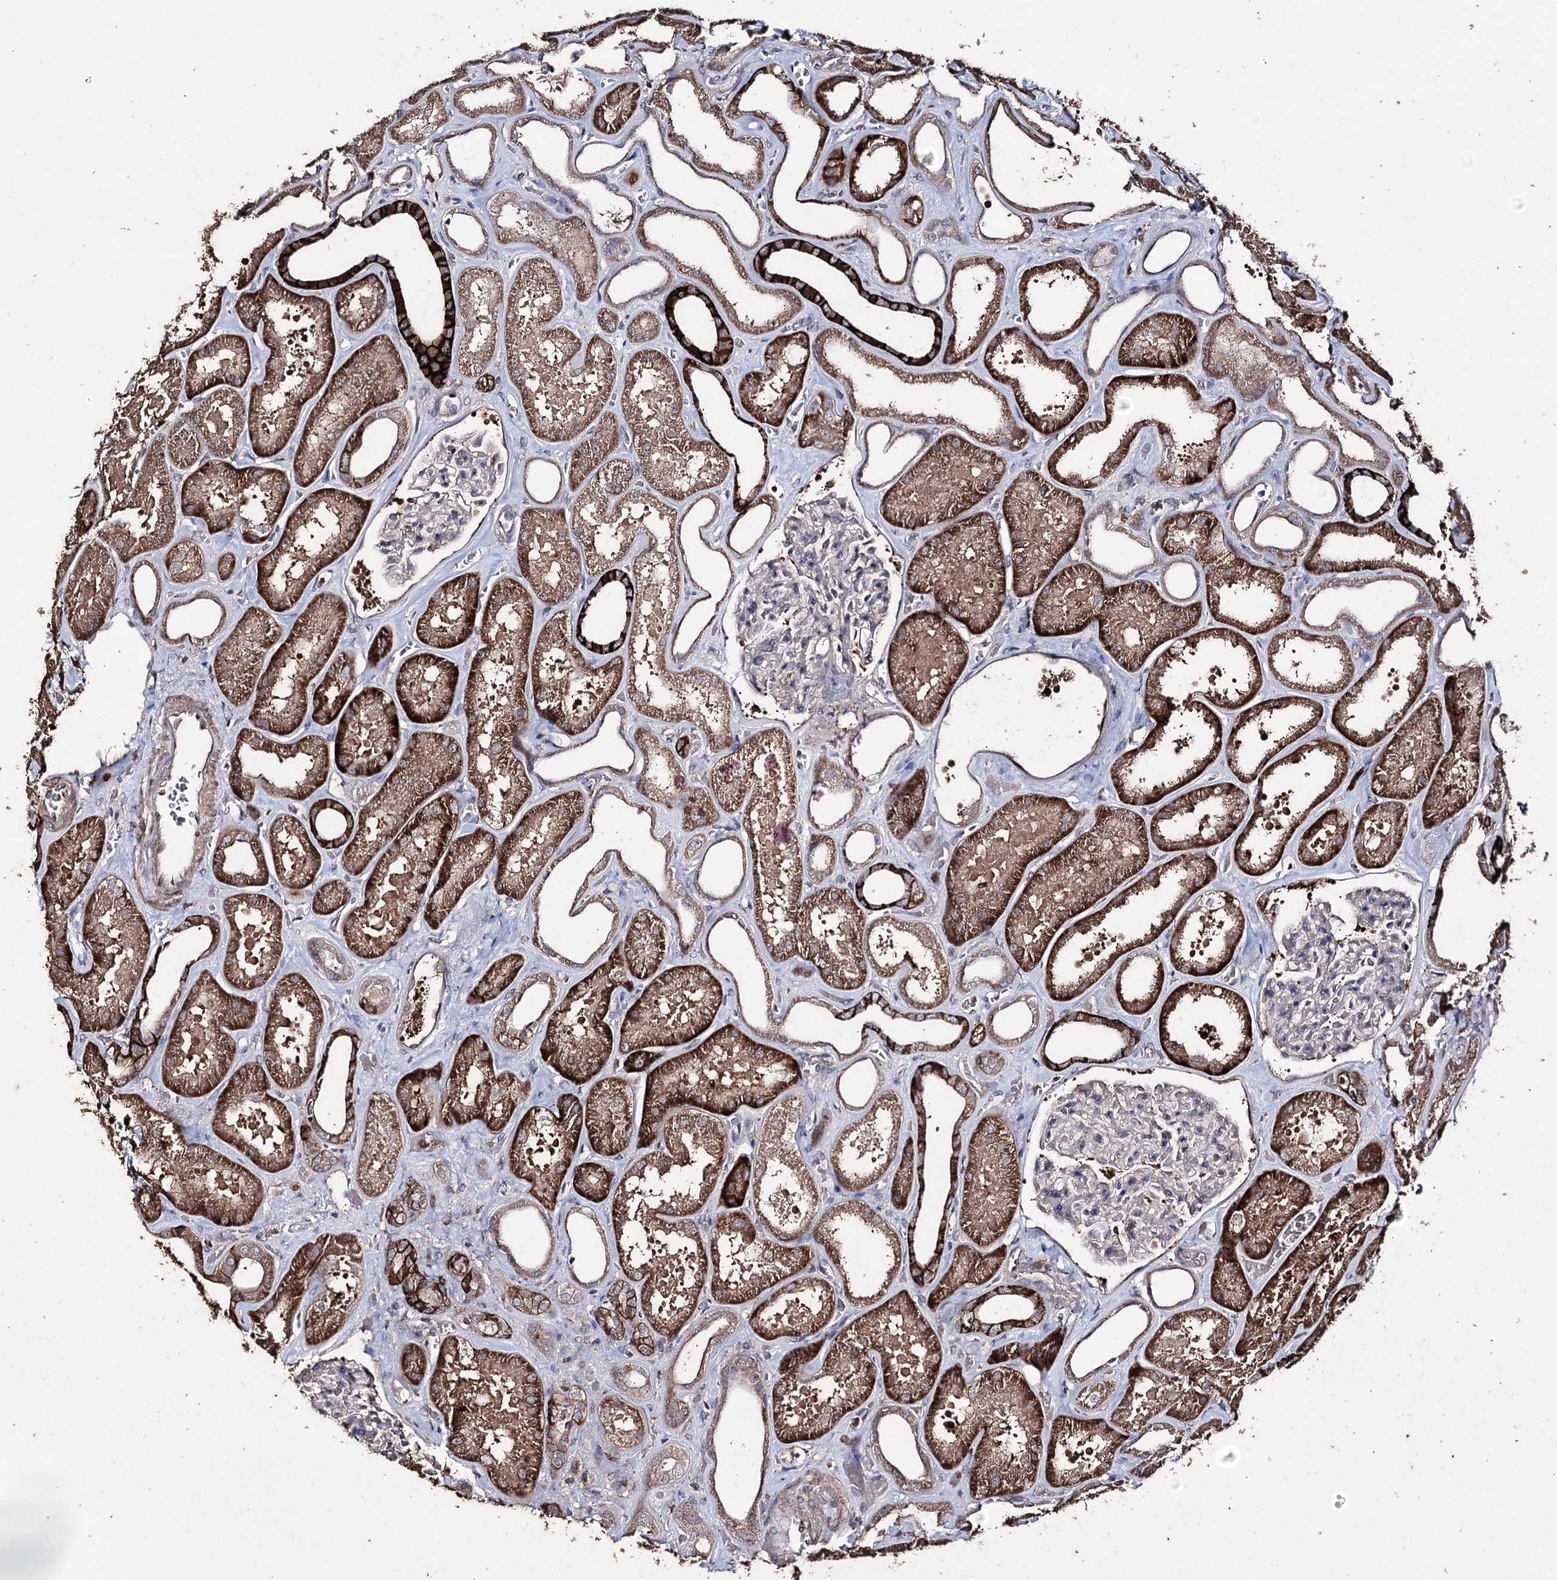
{"staining": {"intensity": "negative", "quantity": "none", "location": "none"}, "tissue": "kidney", "cell_type": "Cells in glomeruli", "image_type": "normal", "snomed": [{"axis": "morphology", "description": "Normal tissue, NOS"}, {"axis": "morphology", "description": "Adenocarcinoma, NOS"}, {"axis": "topography", "description": "Kidney"}], "caption": "This is an immunohistochemistry (IHC) photomicrograph of unremarkable kidney. There is no staining in cells in glomeruli.", "gene": "ZNF662", "patient": {"sex": "female", "age": 68}}